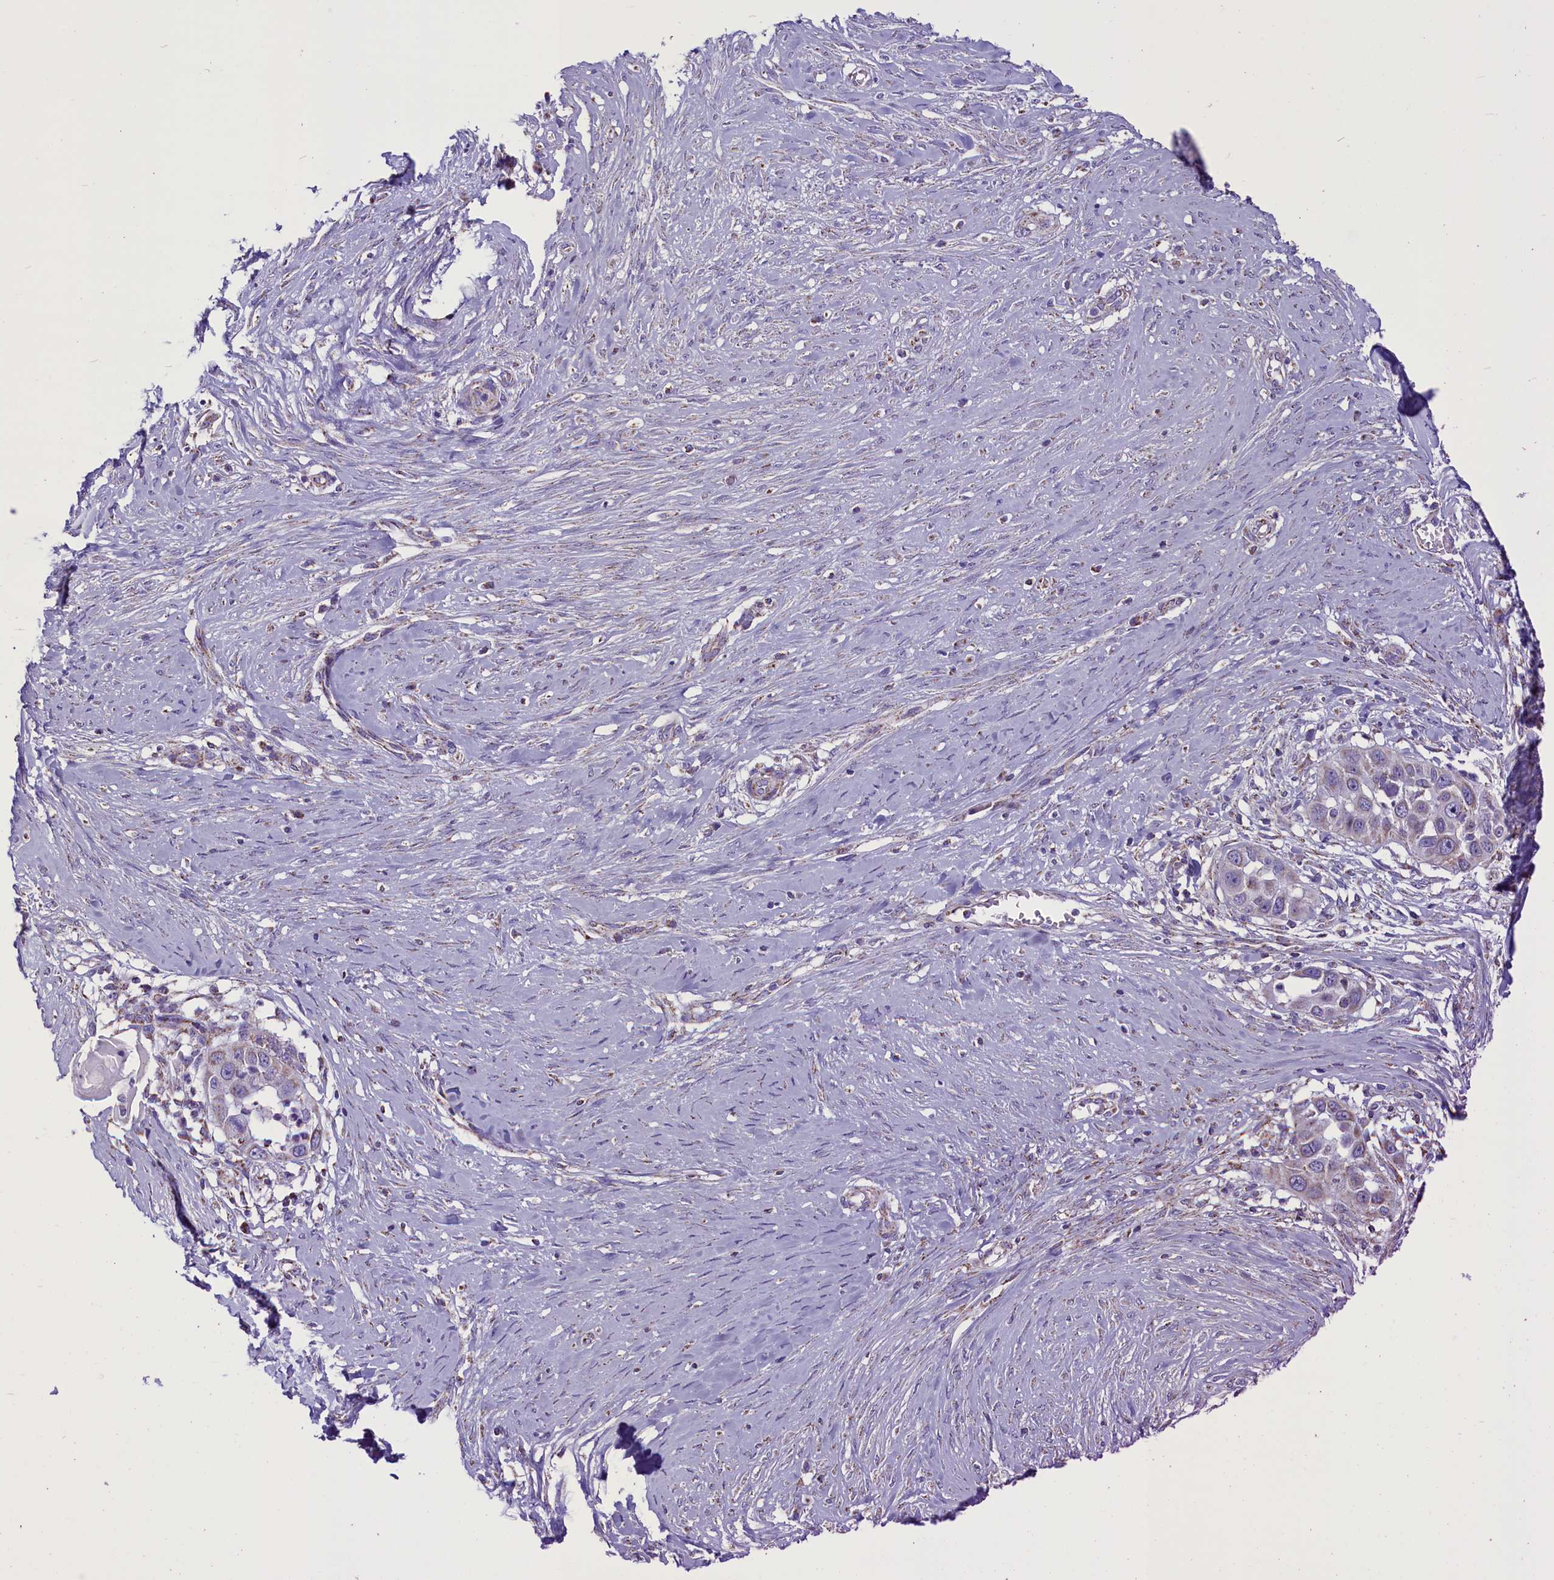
{"staining": {"intensity": "weak", "quantity": "<25%", "location": "cytoplasmic/membranous"}, "tissue": "skin cancer", "cell_type": "Tumor cells", "image_type": "cancer", "snomed": [{"axis": "morphology", "description": "Squamous cell carcinoma, NOS"}, {"axis": "topography", "description": "Skin"}], "caption": "Tumor cells show no significant positivity in skin cancer (squamous cell carcinoma). (DAB immunohistochemistry, high magnification).", "gene": "ICA1L", "patient": {"sex": "female", "age": 44}}